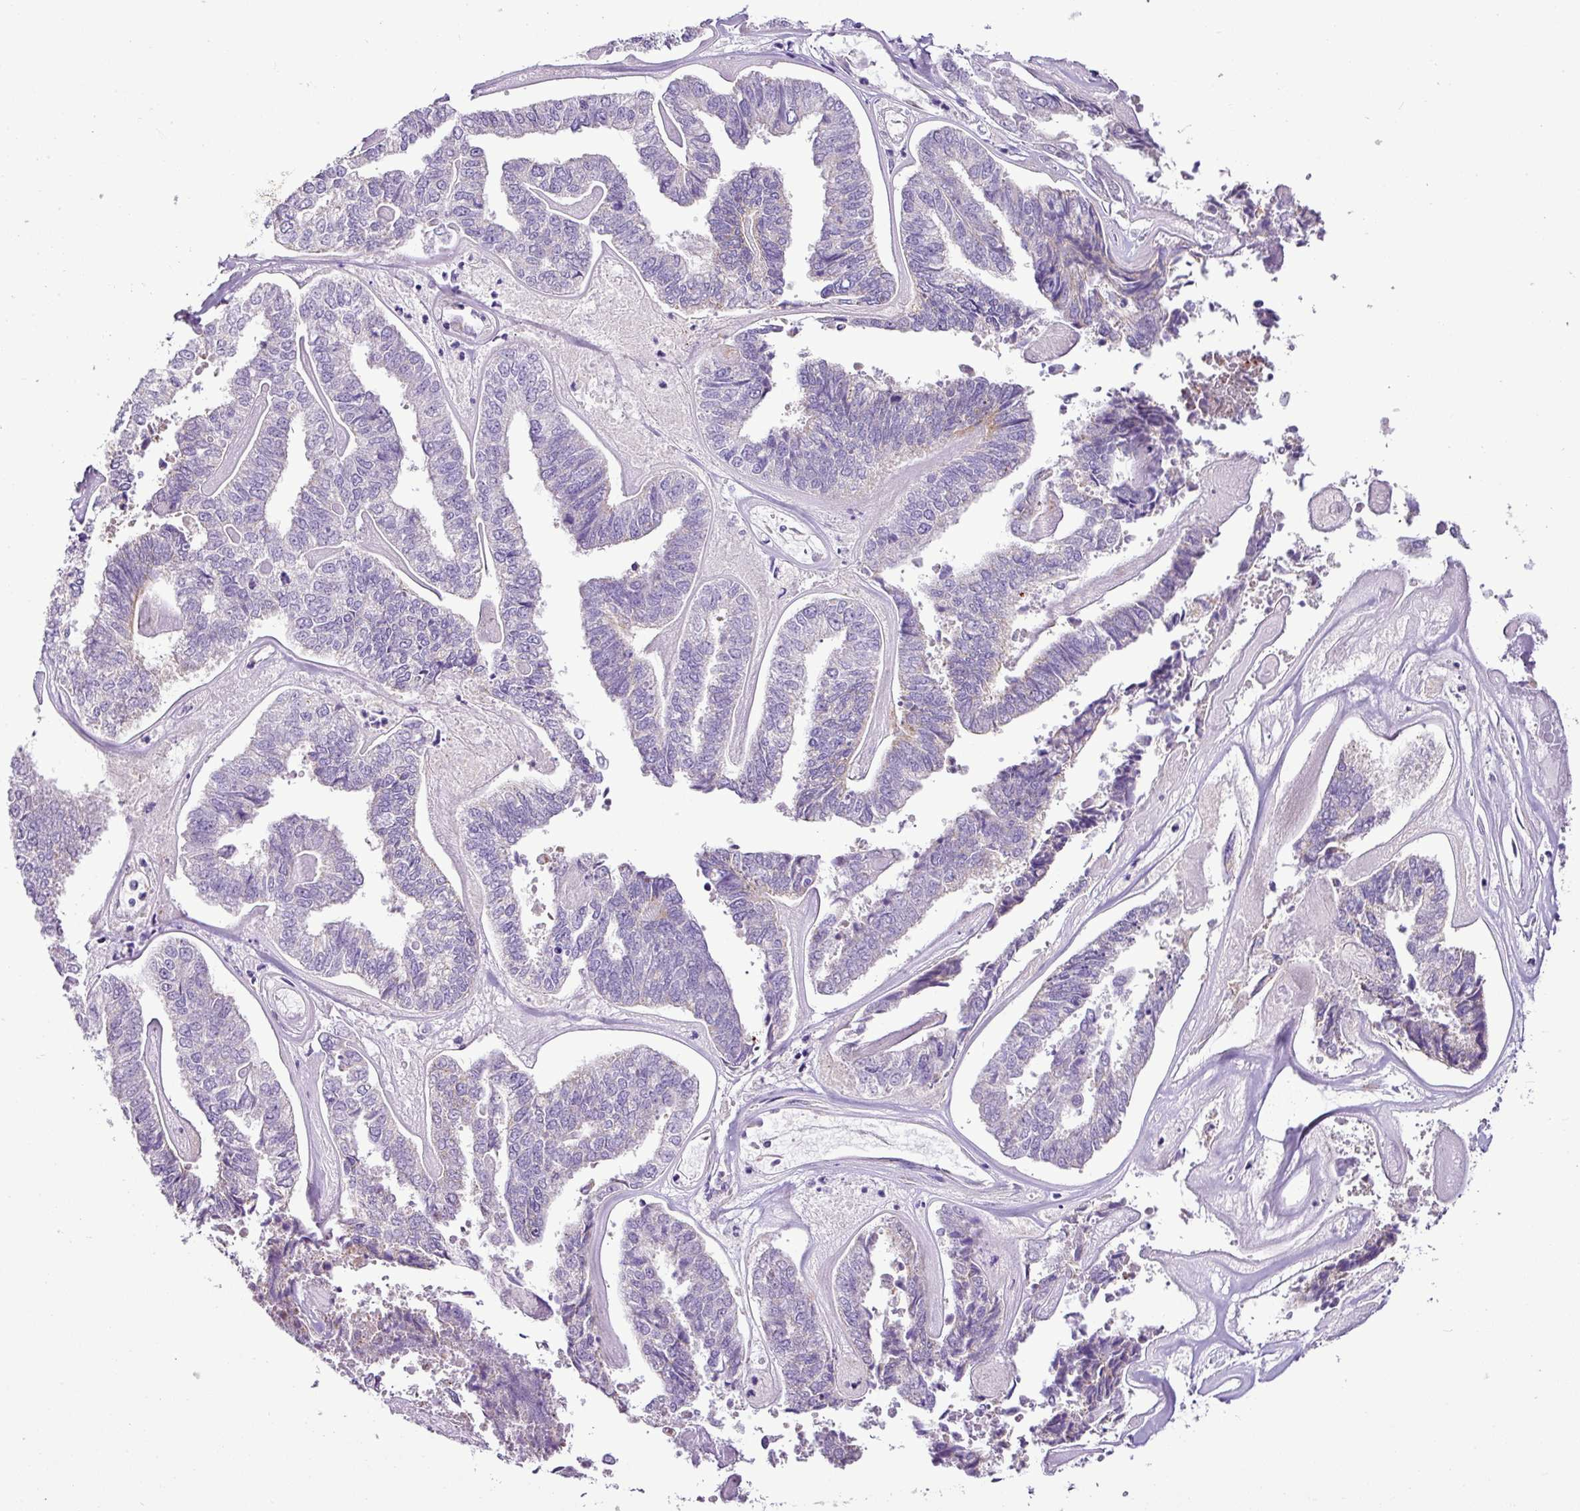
{"staining": {"intensity": "negative", "quantity": "none", "location": "none"}, "tissue": "endometrial cancer", "cell_type": "Tumor cells", "image_type": "cancer", "snomed": [{"axis": "morphology", "description": "Adenocarcinoma, NOS"}, {"axis": "topography", "description": "Endometrium"}], "caption": "This micrograph is of endometrial cancer (adenocarcinoma) stained with immunohistochemistry to label a protein in brown with the nuclei are counter-stained blue. There is no positivity in tumor cells.", "gene": "PGAP4", "patient": {"sex": "female", "age": 73}}